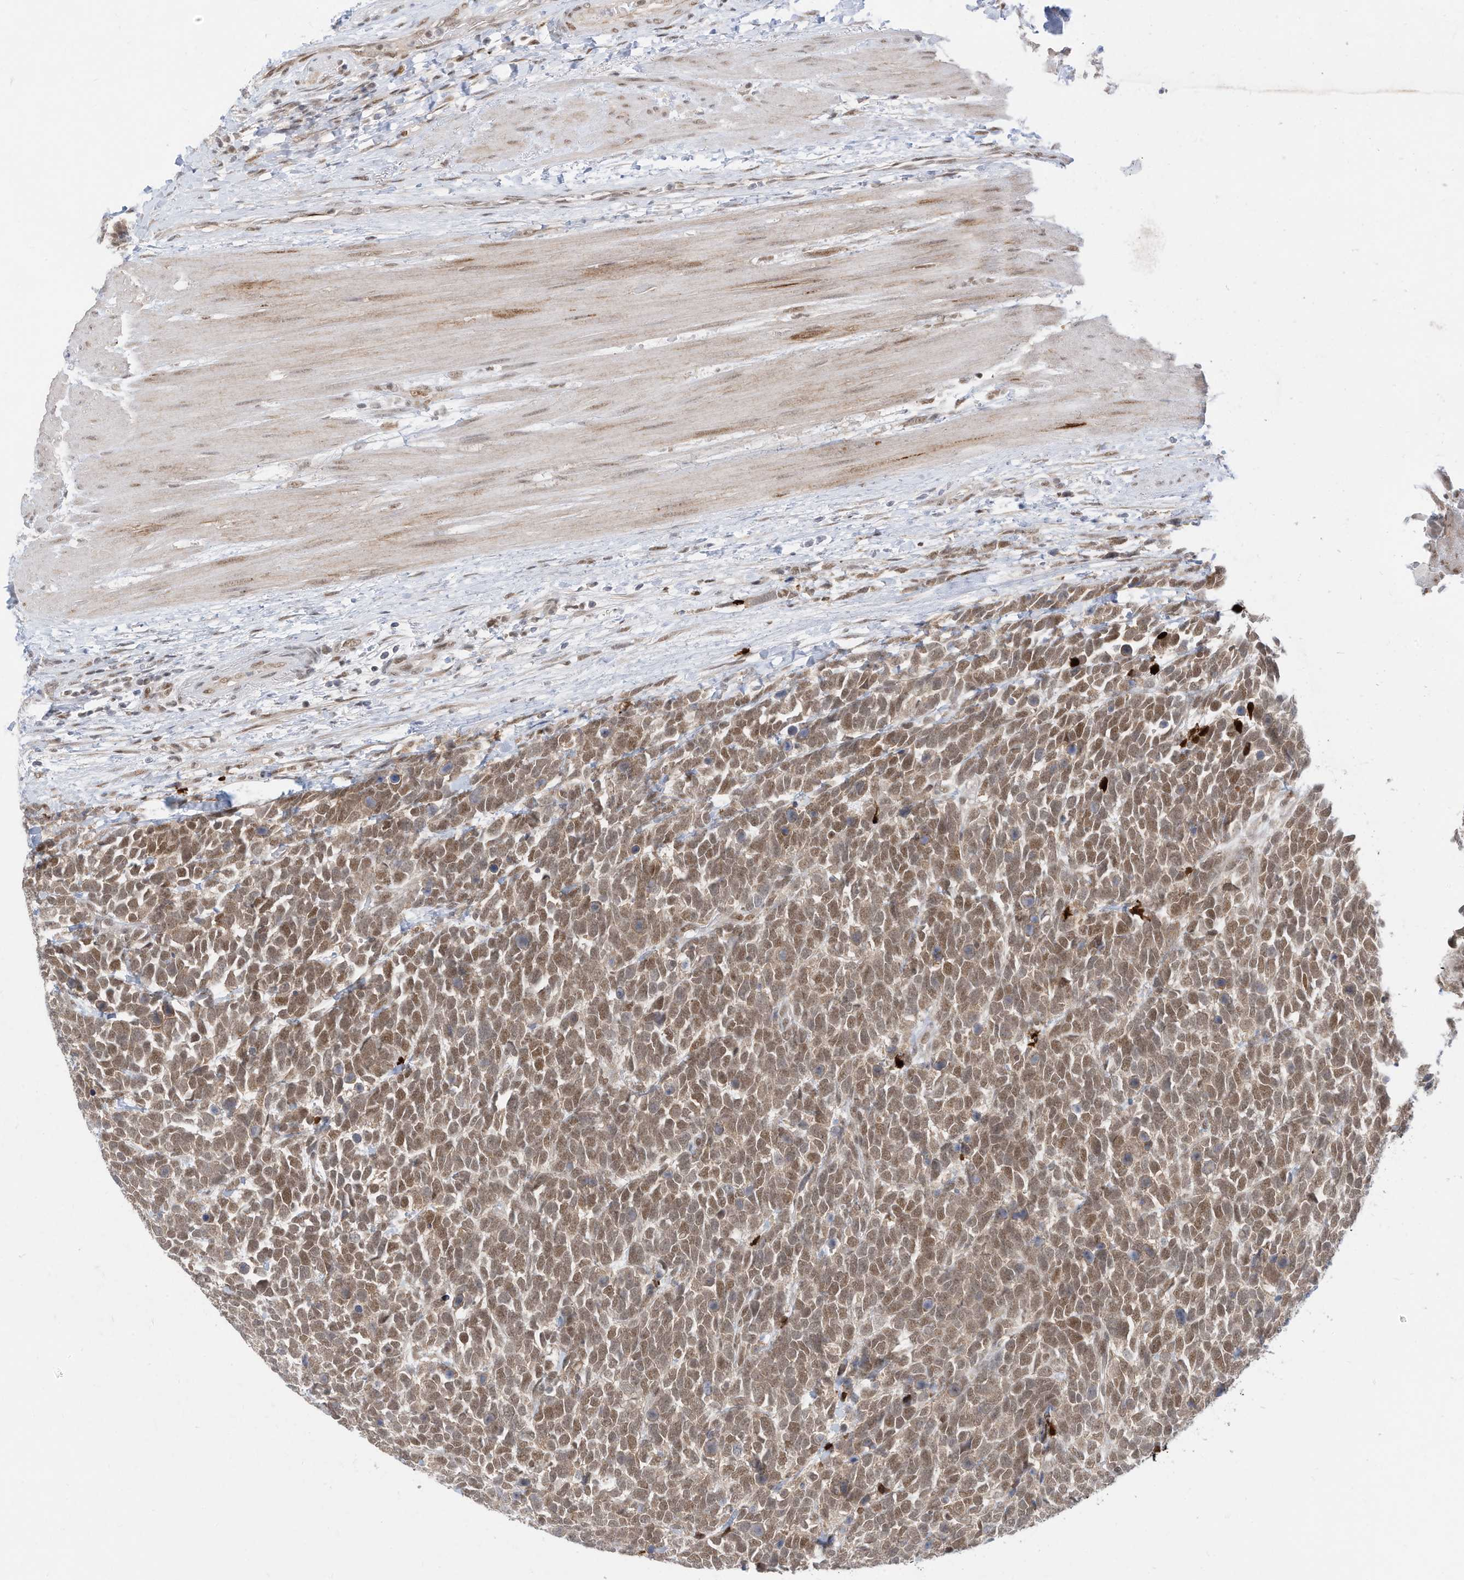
{"staining": {"intensity": "moderate", "quantity": ">75%", "location": "nuclear"}, "tissue": "urothelial cancer", "cell_type": "Tumor cells", "image_type": "cancer", "snomed": [{"axis": "morphology", "description": "Urothelial carcinoma, High grade"}, {"axis": "topography", "description": "Urinary bladder"}], "caption": "The image displays staining of urothelial cancer, revealing moderate nuclear protein expression (brown color) within tumor cells. Nuclei are stained in blue.", "gene": "OGT", "patient": {"sex": "female", "age": 82}}